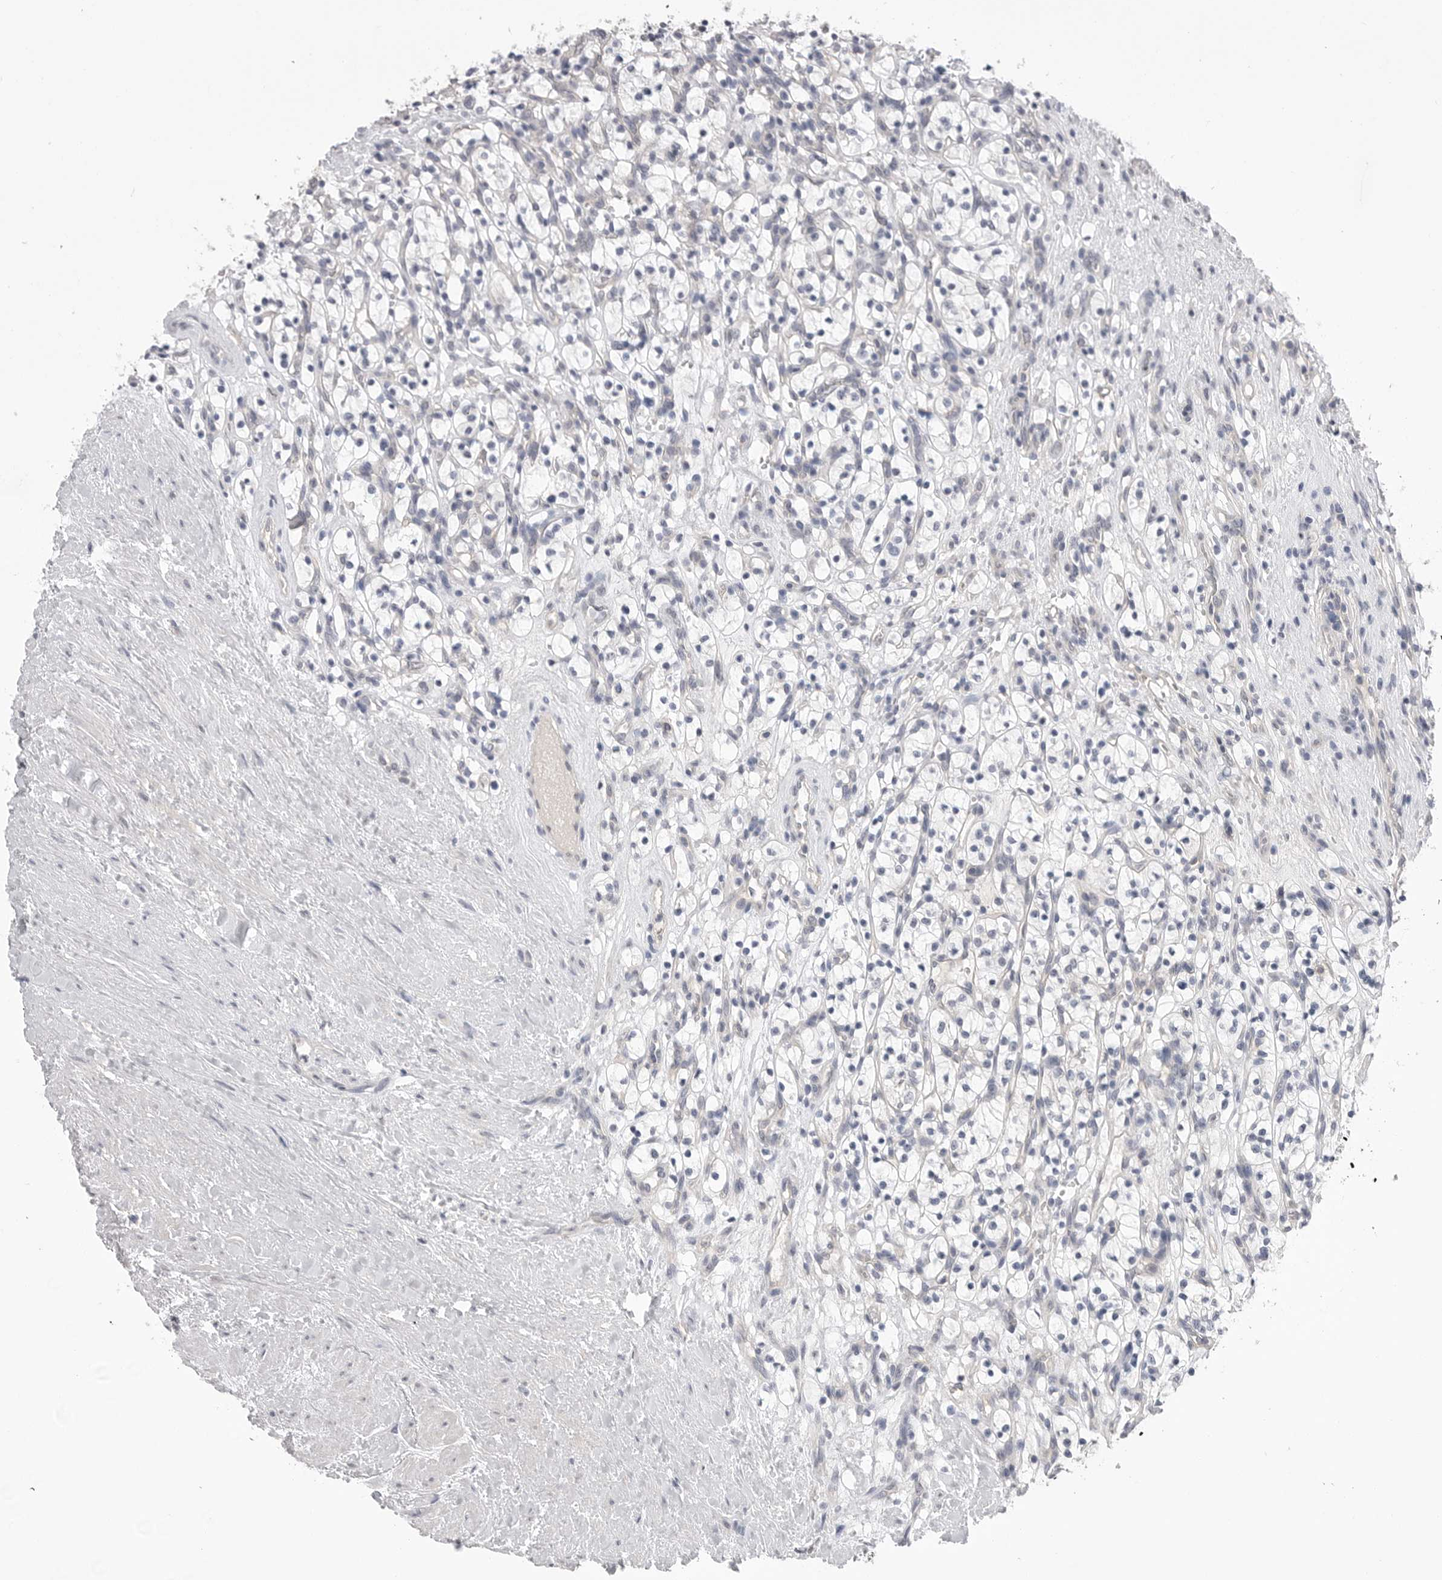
{"staining": {"intensity": "negative", "quantity": "none", "location": "none"}, "tissue": "renal cancer", "cell_type": "Tumor cells", "image_type": "cancer", "snomed": [{"axis": "morphology", "description": "Adenocarcinoma, NOS"}, {"axis": "topography", "description": "Kidney"}], "caption": "Histopathology image shows no significant protein staining in tumor cells of adenocarcinoma (renal). The staining was performed using DAB (3,3'-diaminobenzidine) to visualize the protein expression in brown, while the nuclei were stained in blue with hematoxylin (Magnification: 20x).", "gene": "DLGAP3", "patient": {"sex": "female", "age": 57}}